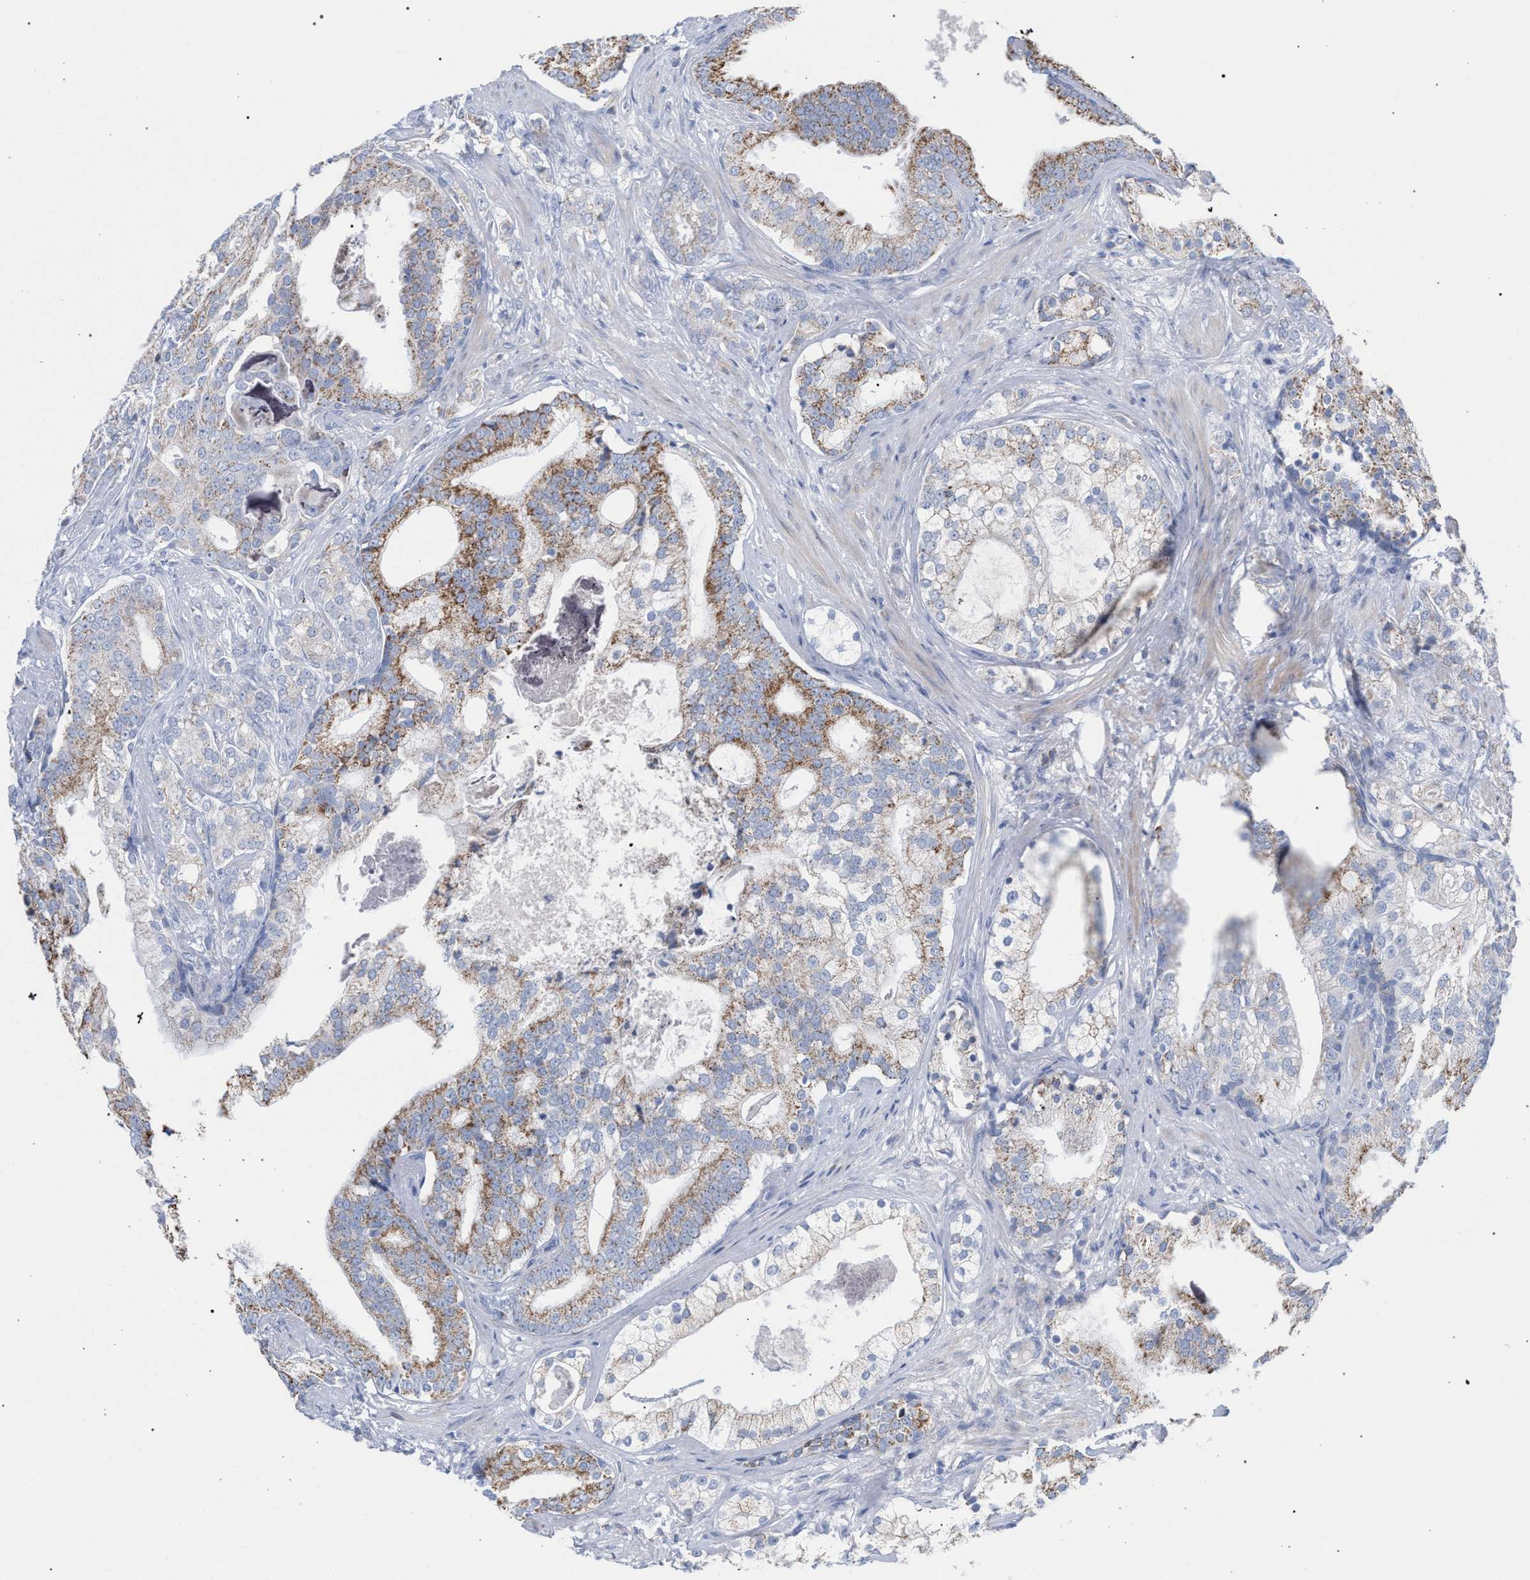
{"staining": {"intensity": "moderate", "quantity": ">75%", "location": "cytoplasmic/membranous"}, "tissue": "prostate cancer", "cell_type": "Tumor cells", "image_type": "cancer", "snomed": [{"axis": "morphology", "description": "Adenocarcinoma, Low grade"}, {"axis": "topography", "description": "Prostate"}], "caption": "Brown immunohistochemical staining in prostate cancer reveals moderate cytoplasmic/membranous expression in about >75% of tumor cells.", "gene": "ECI2", "patient": {"sex": "male", "age": 58}}